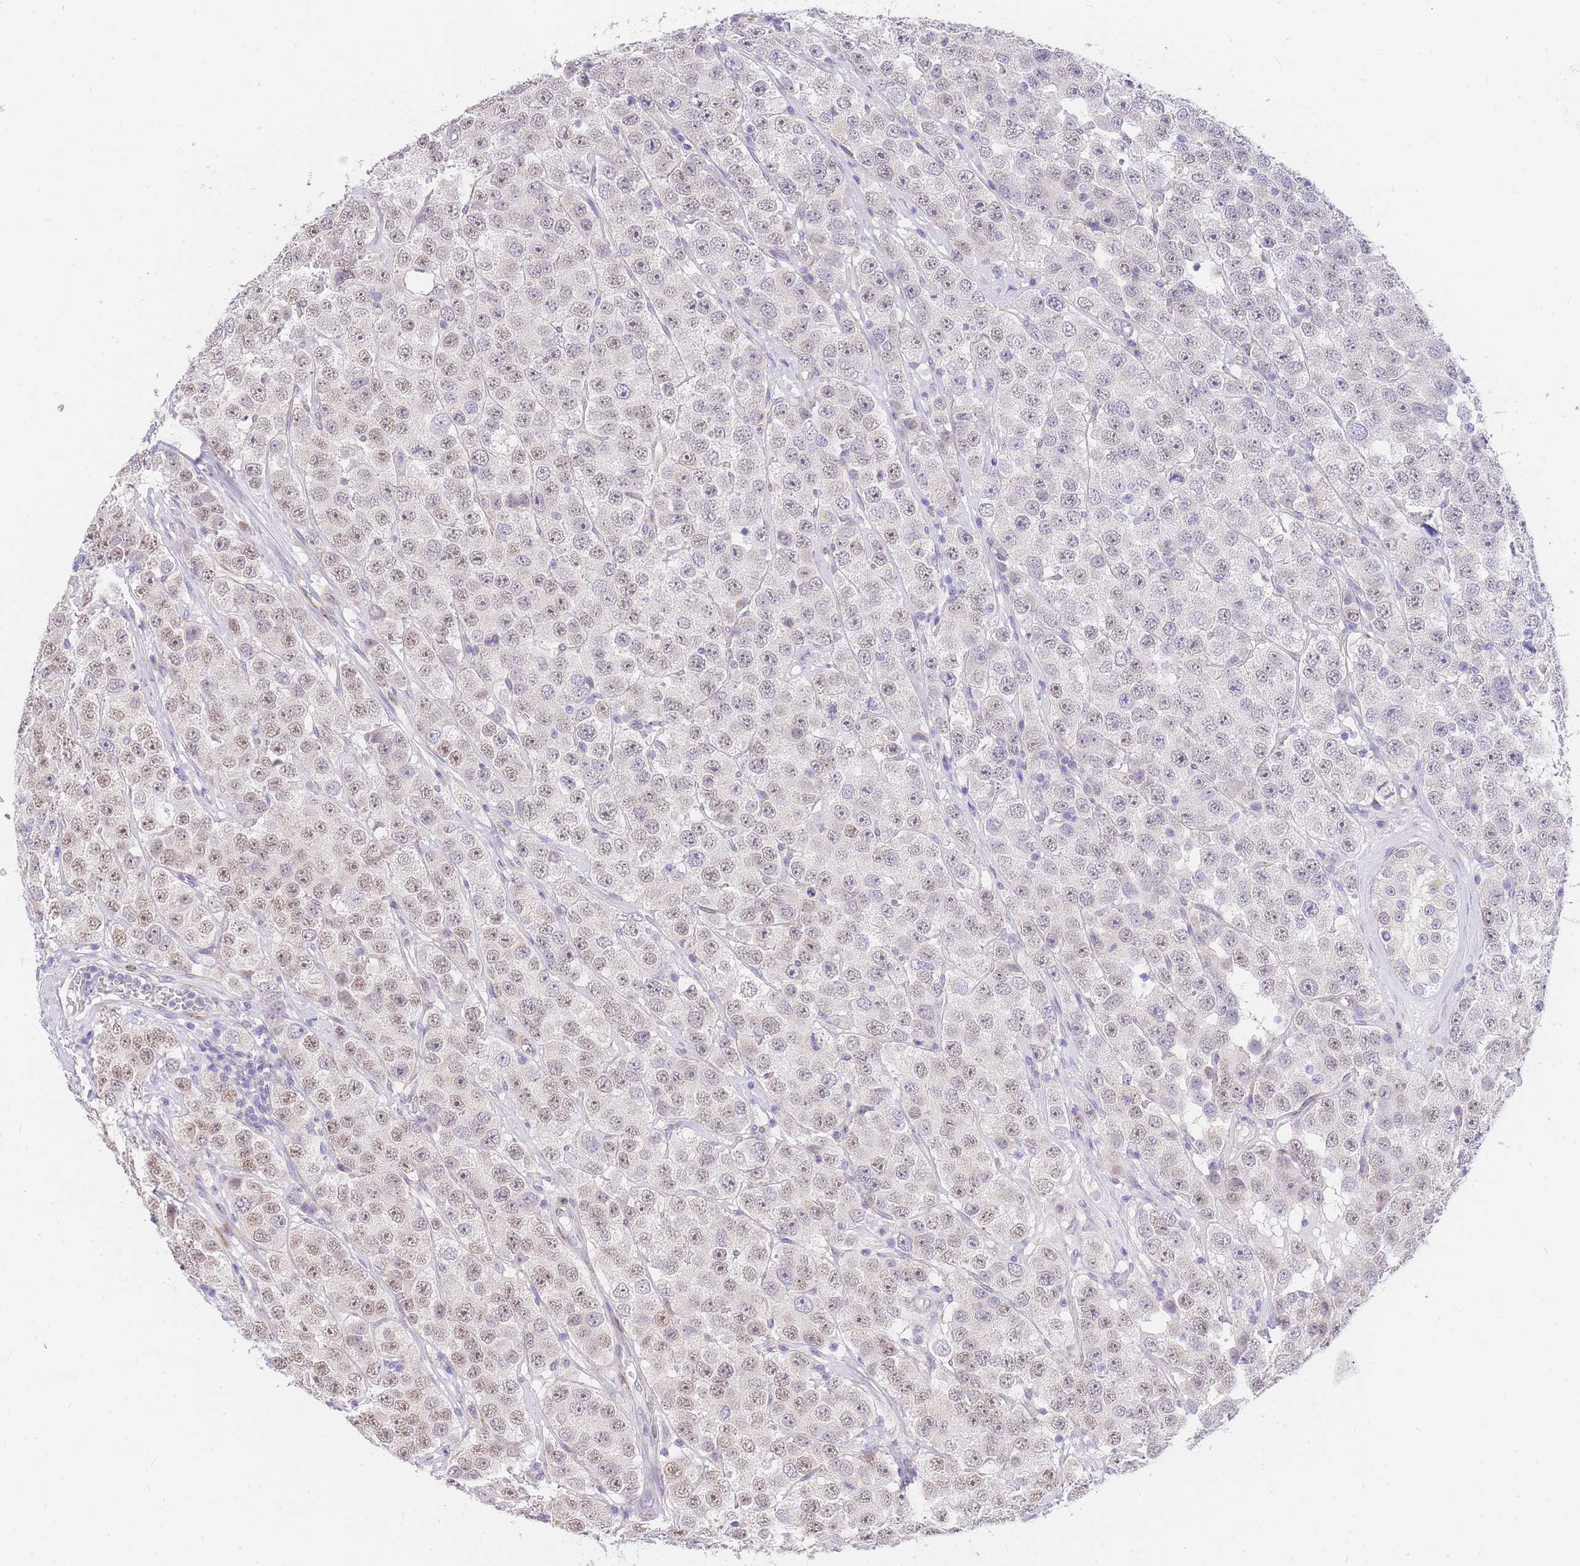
{"staining": {"intensity": "weak", "quantity": "25%-75%", "location": "nuclear"}, "tissue": "testis cancer", "cell_type": "Tumor cells", "image_type": "cancer", "snomed": [{"axis": "morphology", "description": "Seminoma, NOS"}, {"axis": "topography", "description": "Testis"}], "caption": "Immunohistochemical staining of testis seminoma shows low levels of weak nuclear protein expression in approximately 25%-75% of tumor cells.", "gene": "S100PBP", "patient": {"sex": "male", "age": 28}}